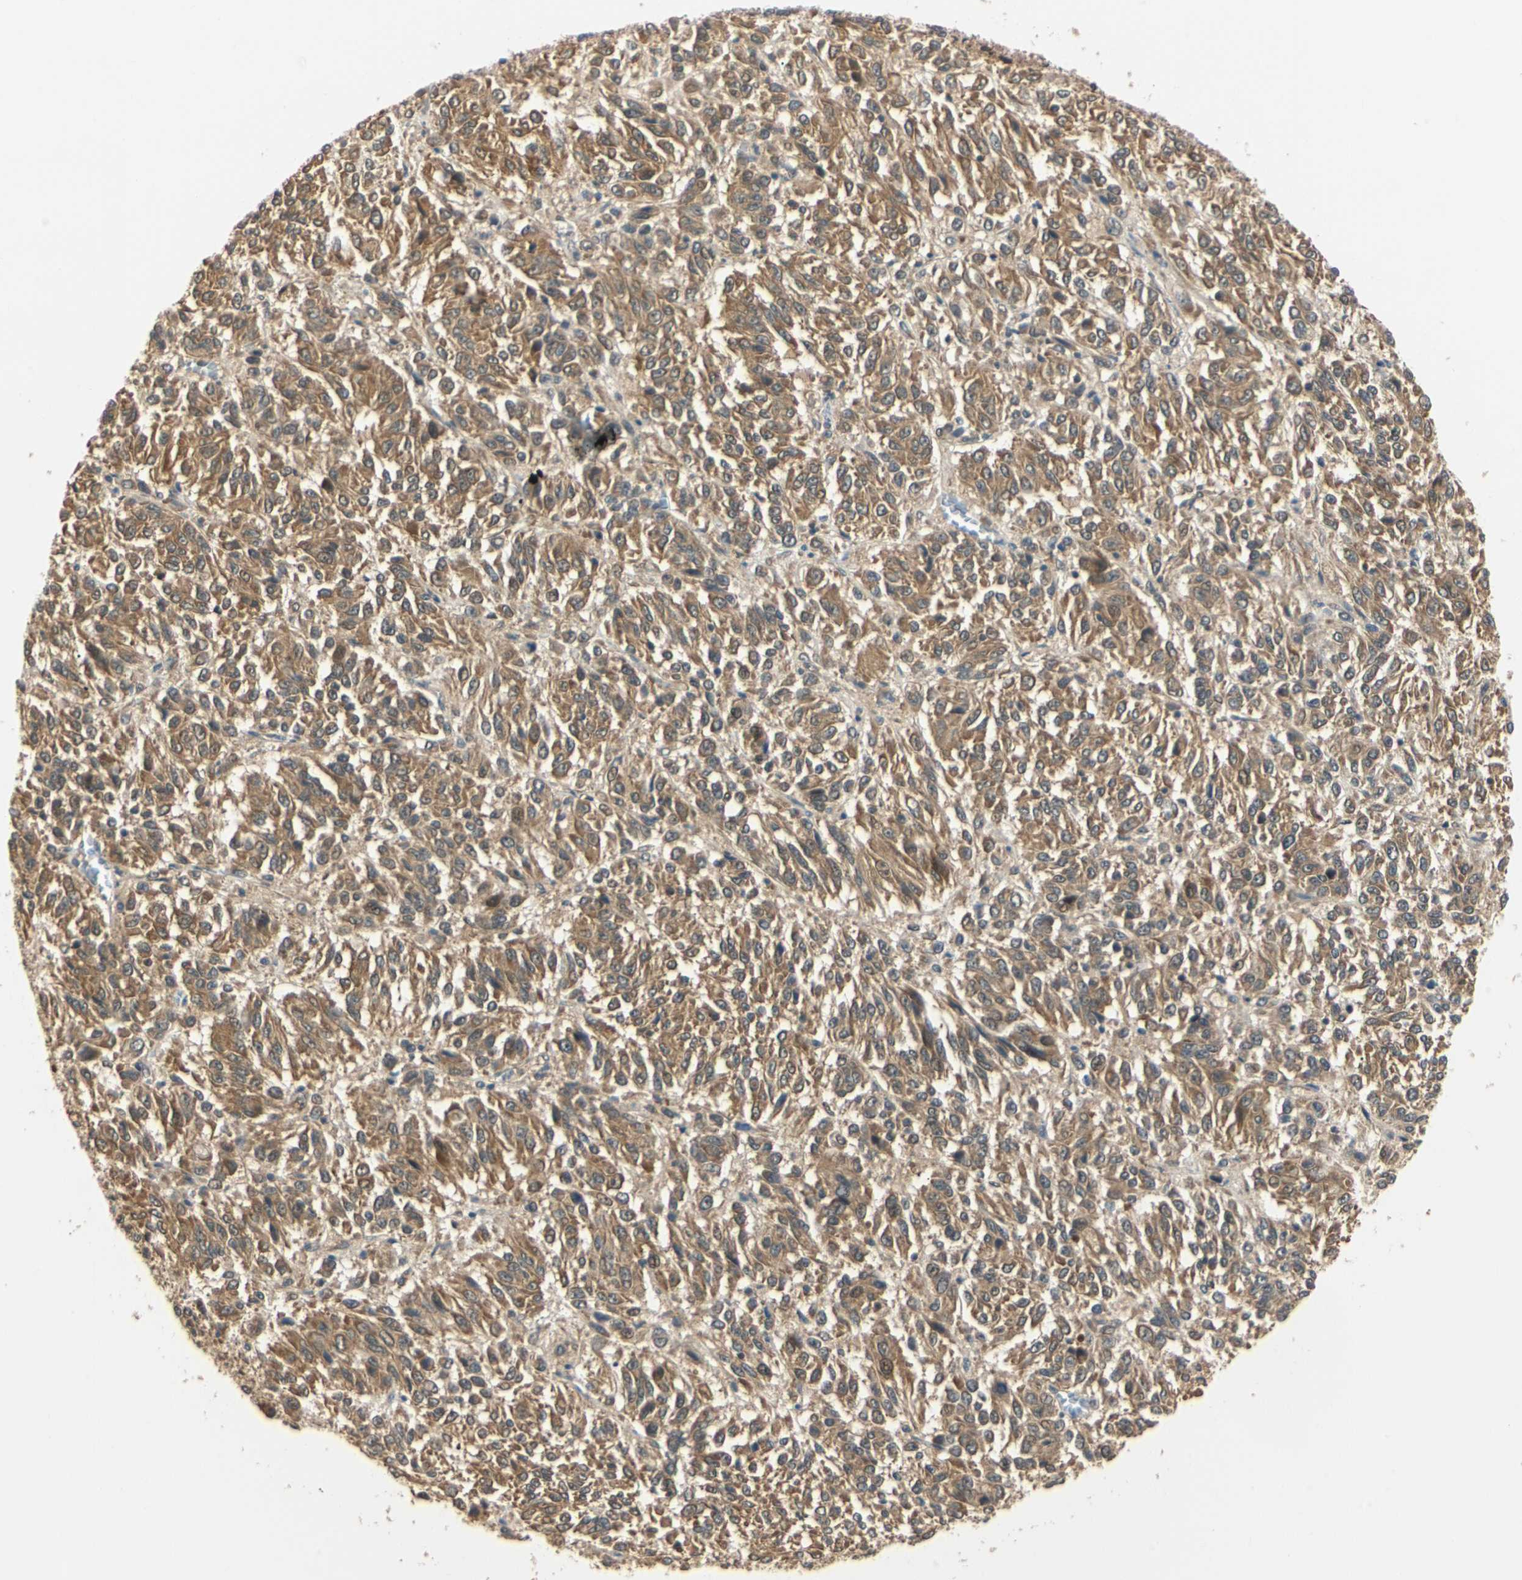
{"staining": {"intensity": "moderate", "quantity": ">75%", "location": "cytoplasmic/membranous"}, "tissue": "melanoma", "cell_type": "Tumor cells", "image_type": "cancer", "snomed": [{"axis": "morphology", "description": "Malignant melanoma, Metastatic site"}, {"axis": "topography", "description": "Lung"}], "caption": "A brown stain highlights moderate cytoplasmic/membranous positivity of a protein in human malignant melanoma (metastatic site) tumor cells. The staining is performed using DAB (3,3'-diaminobenzidine) brown chromogen to label protein expression. The nuclei are counter-stained blue using hematoxylin.", "gene": "UBE2Z", "patient": {"sex": "male", "age": 64}}